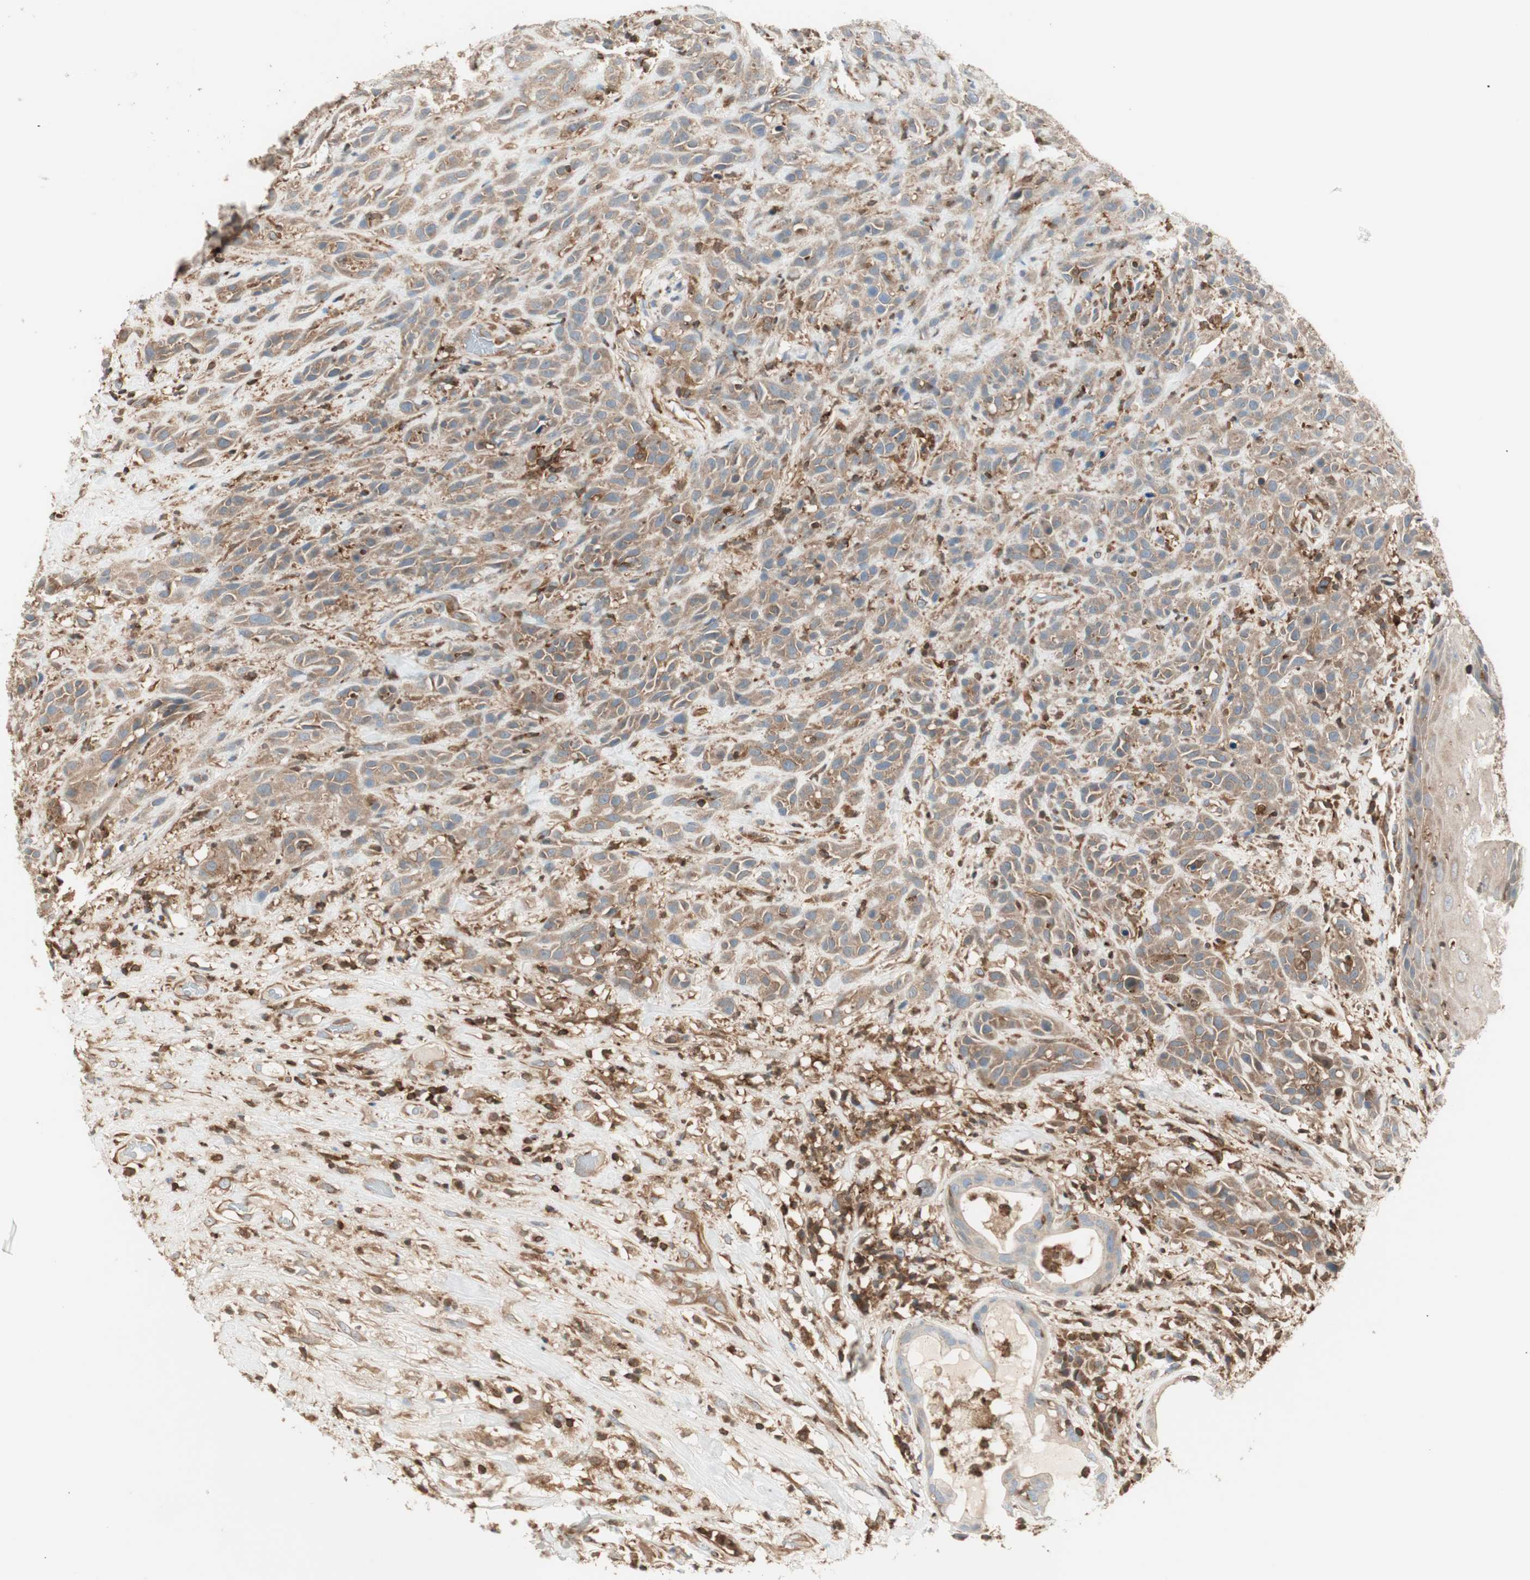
{"staining": {"intensity": "moderate", "quantity": ">75%", "location": "cytoplasmic/membranous"}, "tissue": "head and neck cancer", "cell_type": "Tumor cells", "image_type": "cancer", "snomed": [{"axis": "morphology", "description": "Normal tissue, NOS"}, {"axis": "morphology", "description": "Squamous cell carcinoma, NOS"}, {"axis": "topography", "description": "Cartilage tissue"}, {"axis": "topography", "description": "Head-Neck"}], "caption": "Protein analysis of head and neck cancer (squamous cell carcinoma) tissue reveals moderate cytoplasmic/membranous positivity in approximately >75% of tumor cells. The protein of interest is stained brown, and the nuclei are stained in blue (DAB (3,3'-diaminobenzidine) IHC with brightfield microscopy, high magnification).", "gene": "CRLF3", "patient": {"sex": "male", "age": 62}}